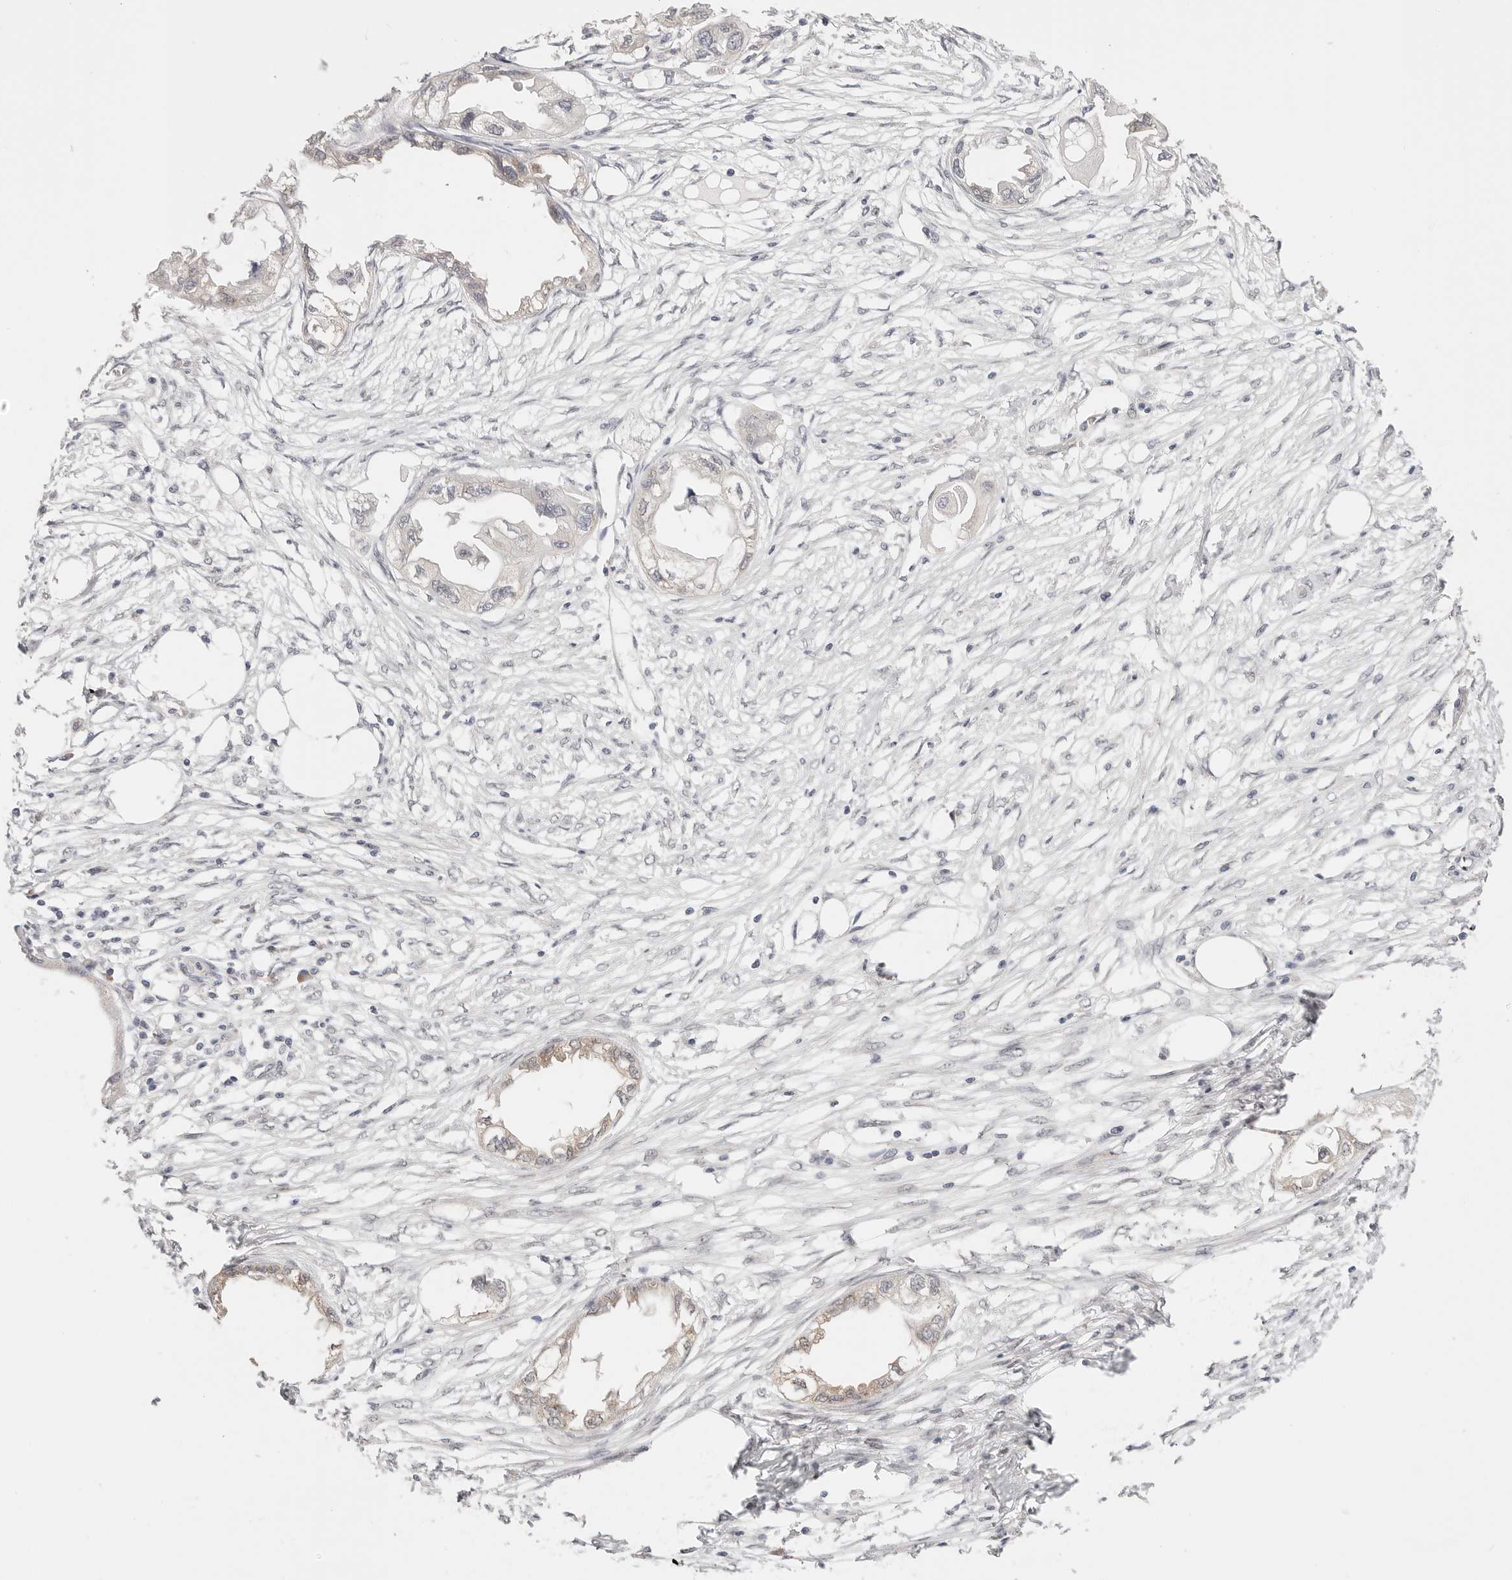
{"staining": {"intensity": "weak", "quantity": "<25%", "location": "cytoplasmic/membranous"}, "tissue": "endometrial cancer", "cell_type": "Tumor cells", "image_type": "cancer", "snomed": [{"axis": "morphology", "description": "Adenocarcinoma, NOS"}, {"axis": "morphology", "description": "Adenocarcinoma, metastatic, NOS"}, {"axis": "topography", "description": "Adipose tissue"}, {"axis": "topography", "description": "Endometrium"}], "caption": "IHC micrograph of neoplastic tissue: metastatic adenocarcinoma (endometrial) stained with DAB demonstrates no significant protein positivity in tumor cells.", "gene": "RFC3", "patient": {"sex": "female", "age": 67}}